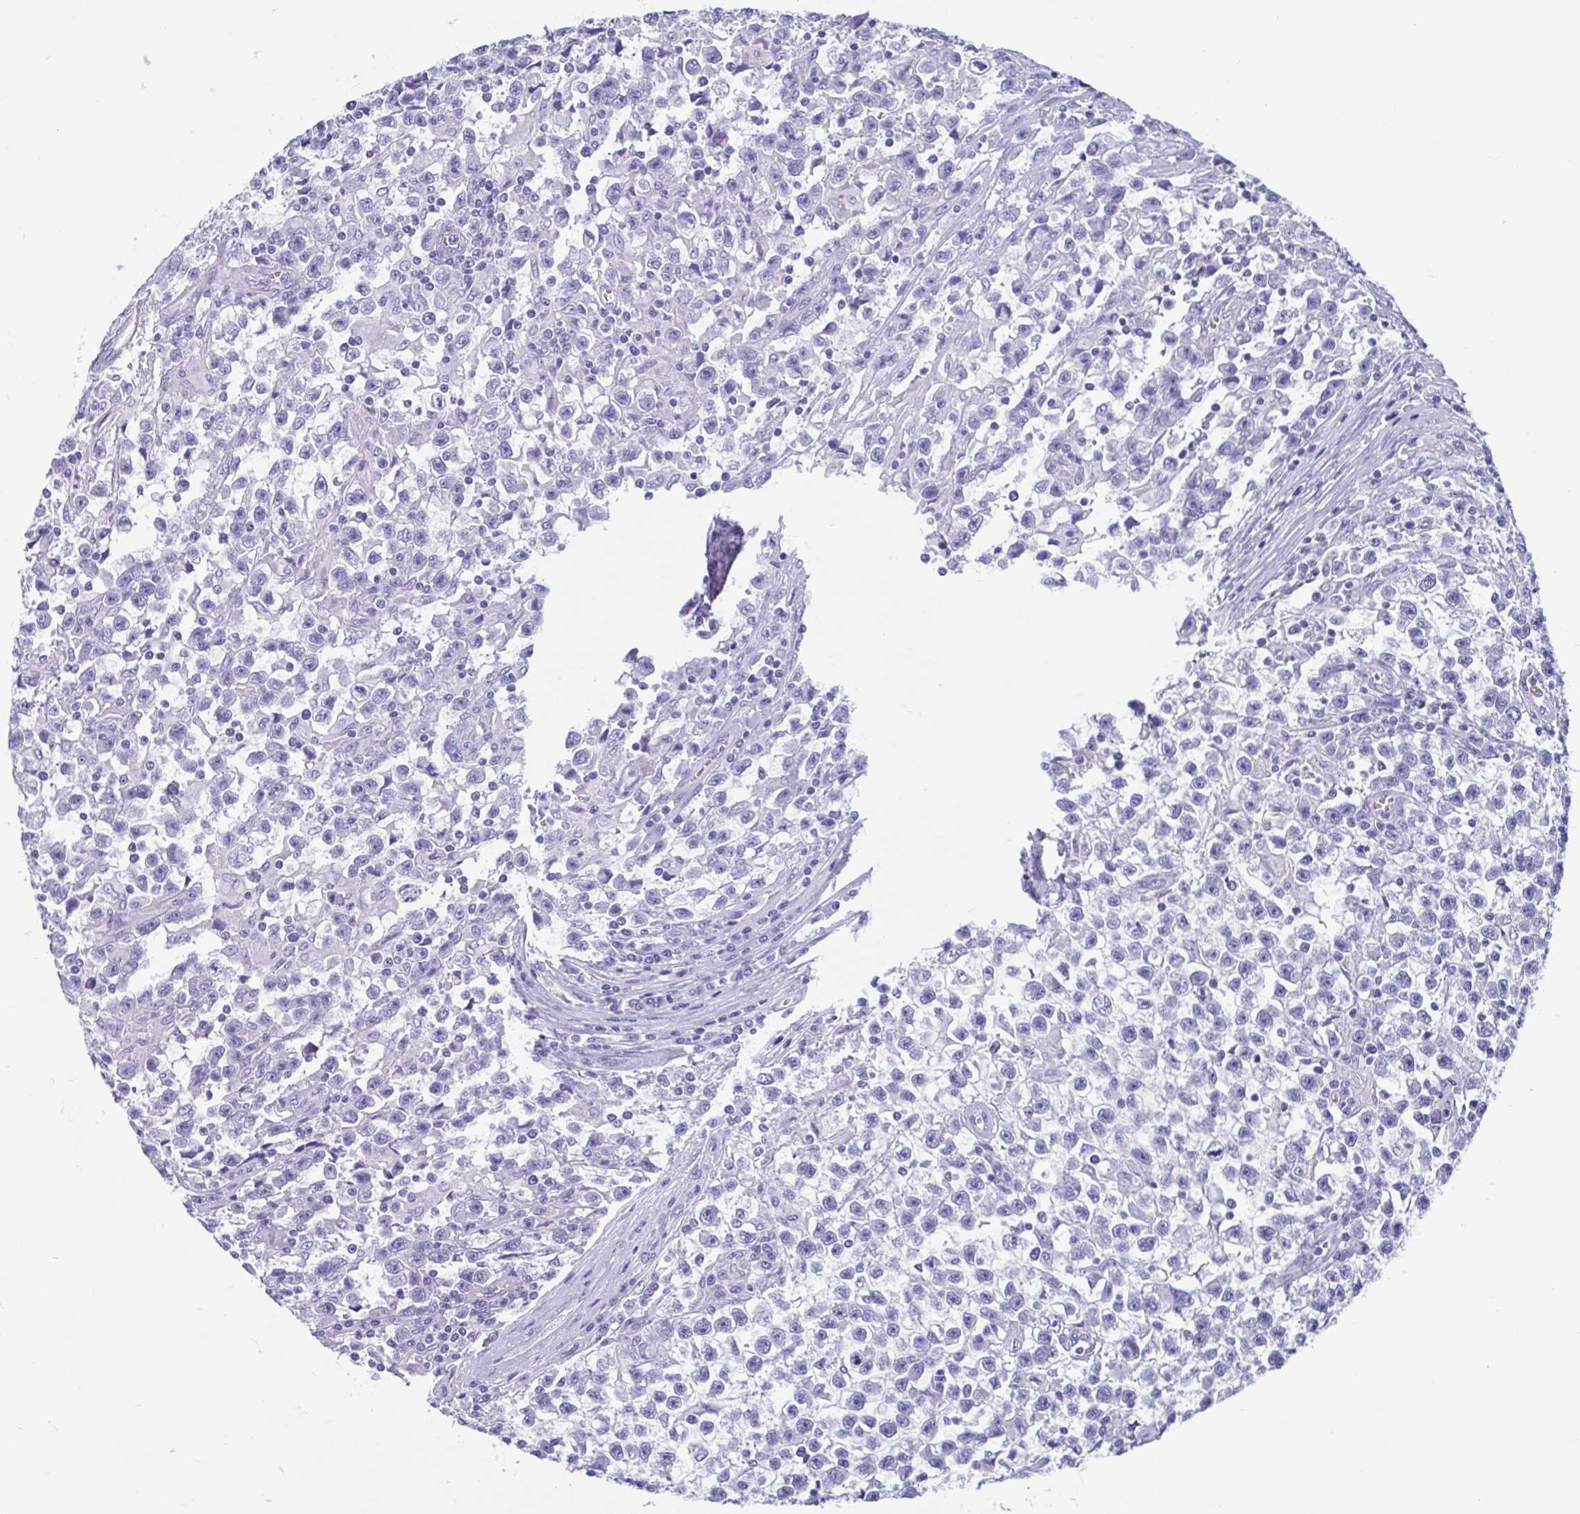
{"staining": {"intensity": "negative", "quantity": "none", "location": "none"}, "tissue": "testis cancer", "cell_type": "Tumor cells", "image_type": "cancer", "snomed": [{"axis": "morphology", "description": "Seminoma, NOS"}, {"axis": "topography", "description": "Testis"}], "caption": "IHC histopathology image of neoplastic tissue: testis cancer (seminoma) stained with DAB (3,3'-diaminobenzidine) exhibits no significant protein positivity in tumor cells. (DAB (3,3'-diaminobenzidine) immunohistochemistry, high magnification).", "gene": "MORC4", "patient": {"sex": "male", "age": 31}}